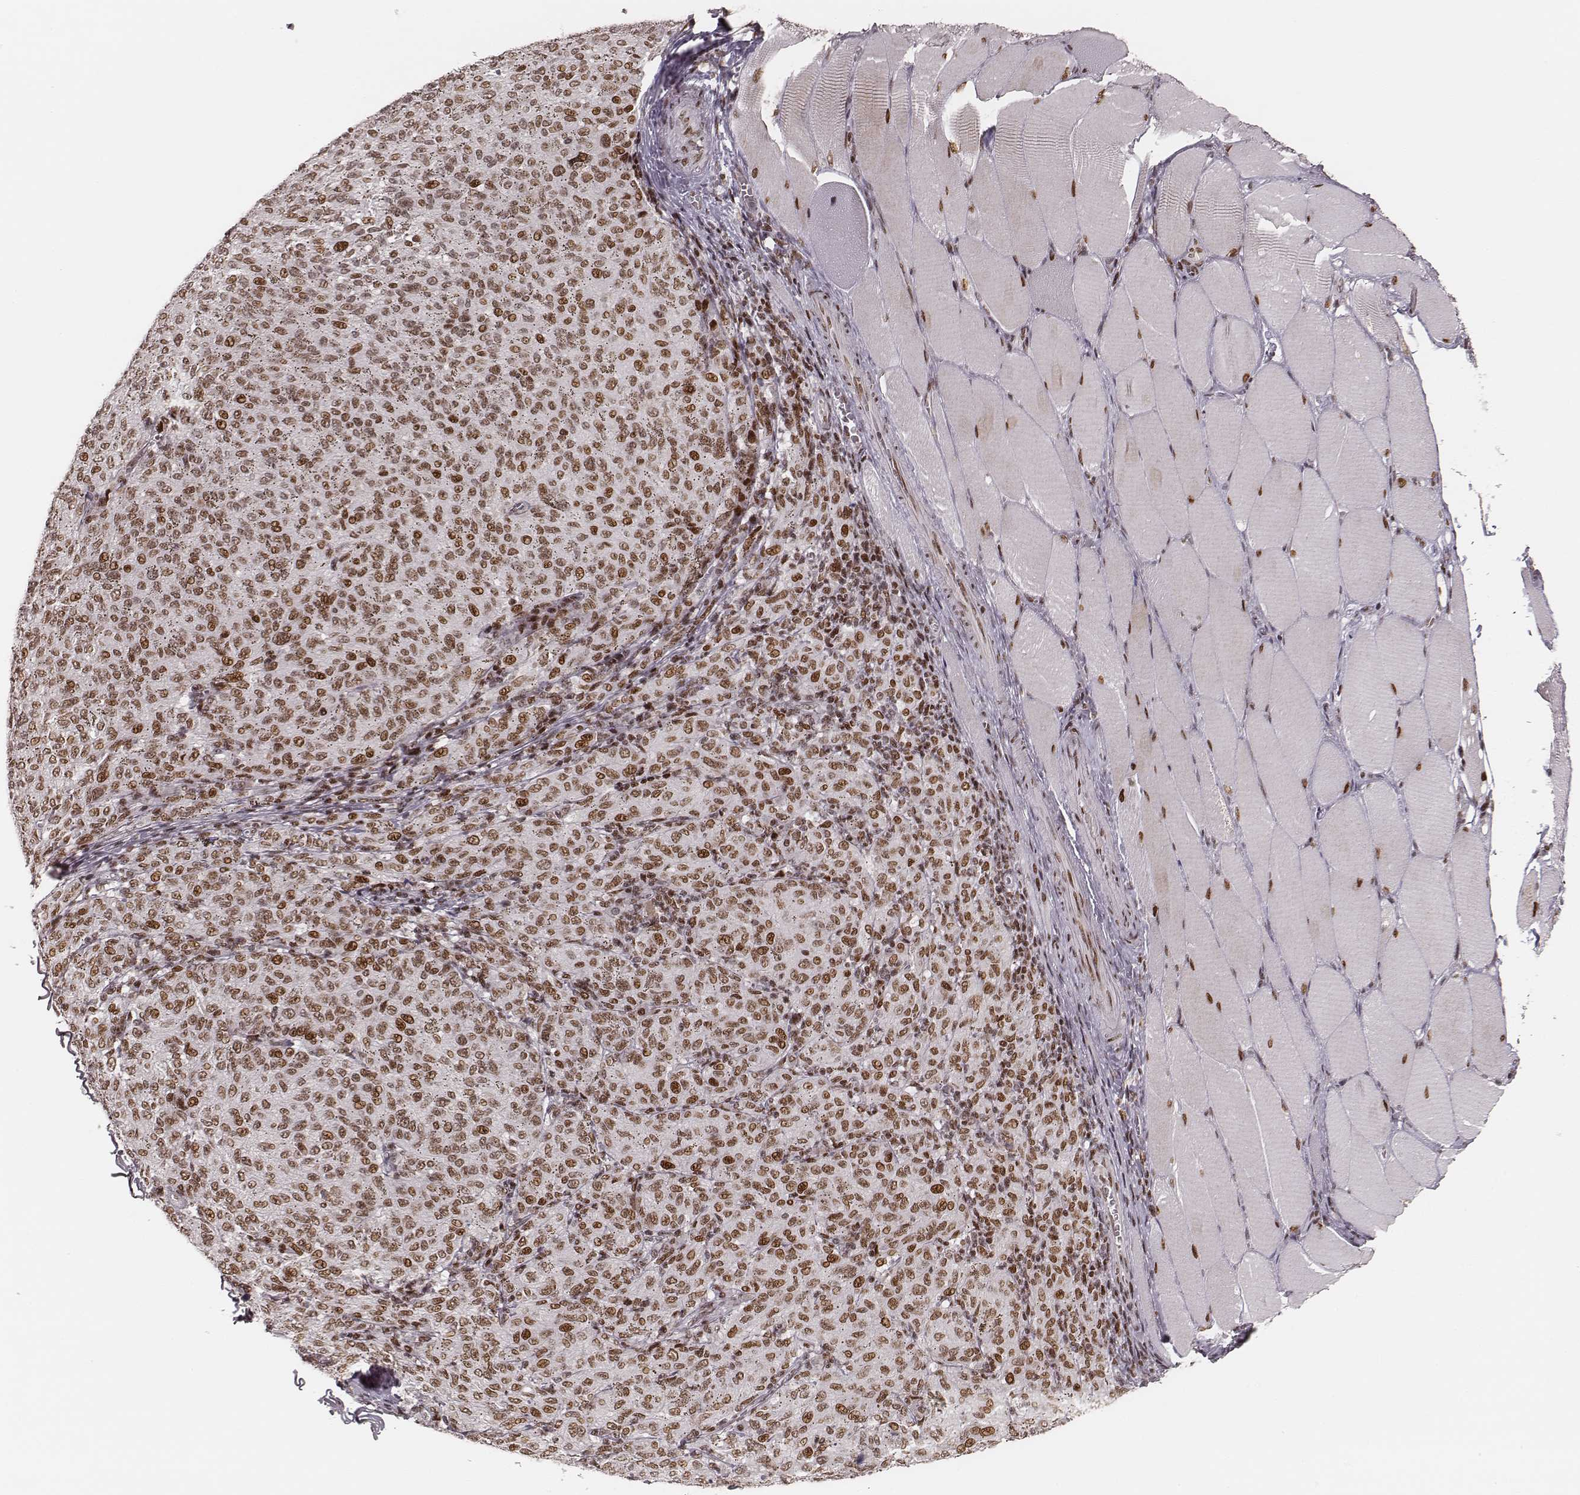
{"staining": {"intensity": "moderate", "quantity": ">75%", "location": "nuclear"}, "tissue": "melanoma", "cell_type": "Tumor cells", "image_type": "cancer", "snomed": [{"axis": "morphology", "description": "Malignant melanoma, NOS"}, {"axis": "topography", "description": "Skin"}], "caption": "DAB (3,3'-diaminobenzidine) immunohistochemical staining of human malignant melanoma demonstrates moderate nuclear protein positivity in approximately >75% of tumor cells.", "gene": "HNRNPC", "patient": {"sex": "female", "age": 72}}